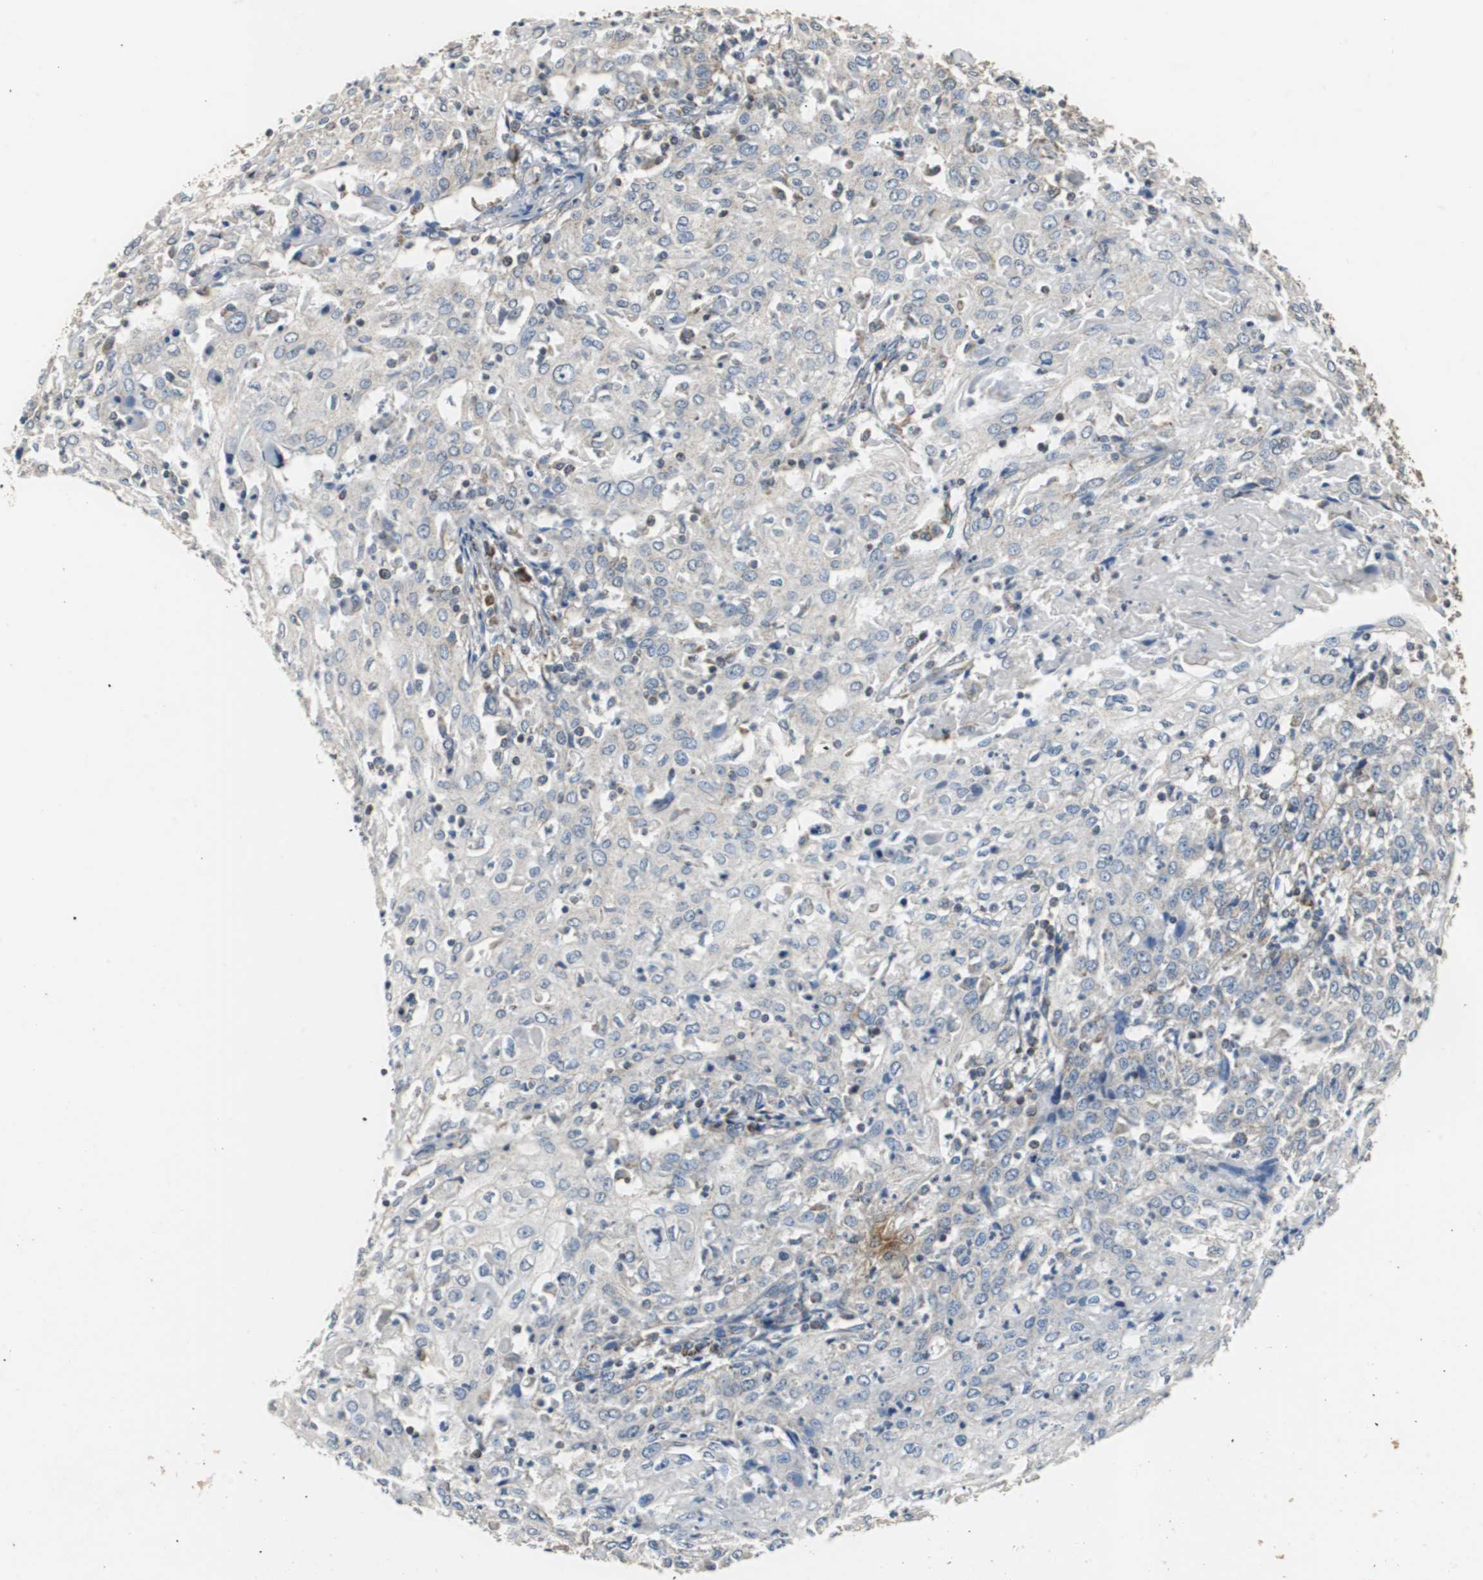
{"staining": {"intensity": "negative", "quantity": "none", "location": "none"}, "tissue": "cervical cancer", "cell_type": "Tumor cells", "image_type": "cancer", "snomed": [{"axis": "morphology", "description": "Squamous cell carcinoma, NOS"}, {"axis": "topography", "description": "Cervix"}], "caption": "Micrograph shows no significant protein staining in tumor cells of cervical cancer.", "gene": "NNT", "patient": {"sex": "female", "age": 39}}